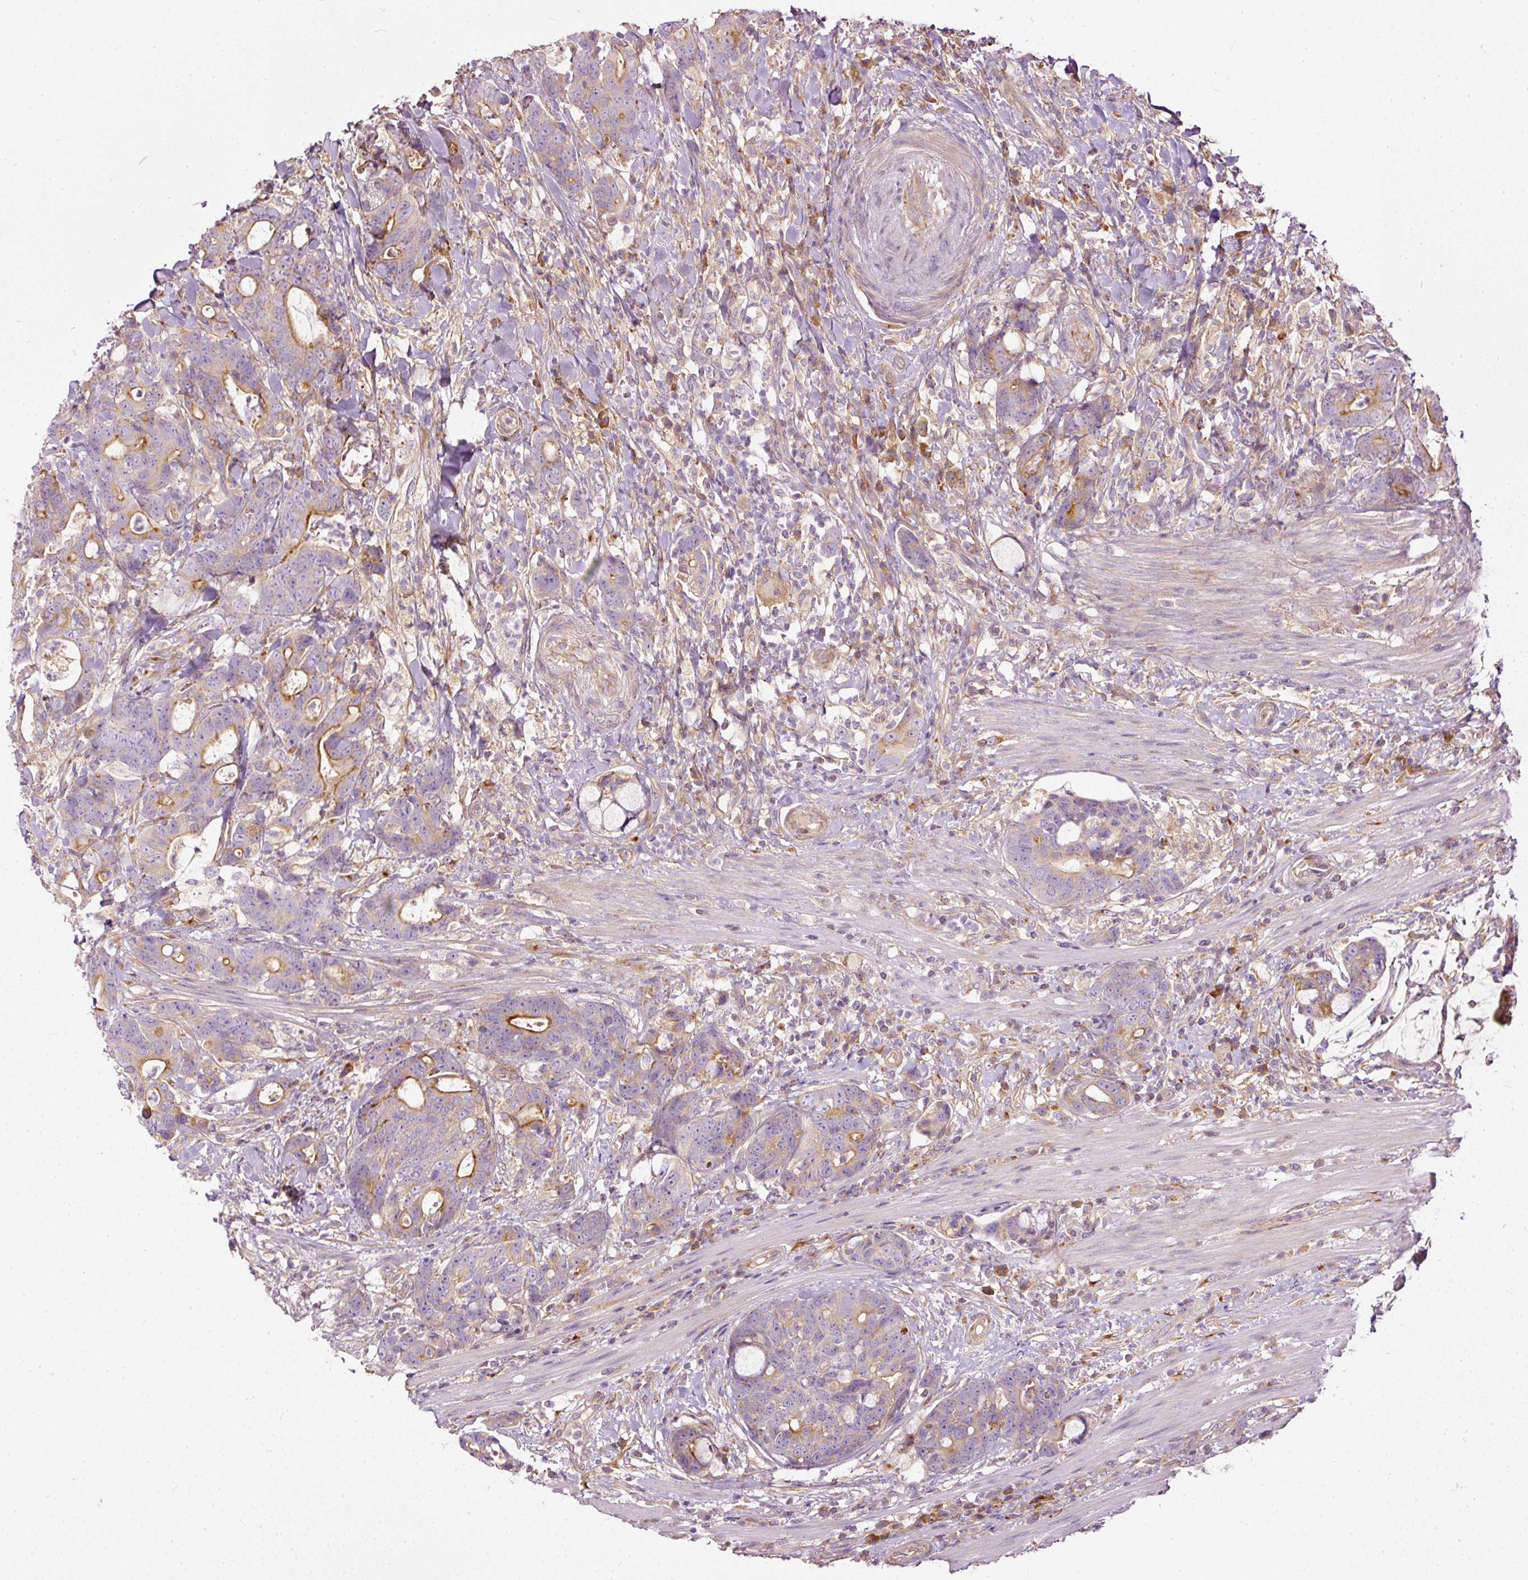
{"staining": {"intensity": "moderate", "quantity": "25%-75%", "location": "cytoplasmic/membranous"}, "tissue": "colorectal cancer", "cell_type": "Tumor cells", "image_type": "cancer", "snomed": [{"axis": "morphology", "description": "Adenocarcinoma, NOS"}, {"axis": "topography", "description": "Colon"}], "caption": "The immunohistochemical stain highlights moderate cytoplasmic/membranous expression in tumor cells of colorectal adenocarcinoma tissue.", "gene": "PAQR9", "patient": {"sex": "female", "age": 82}}